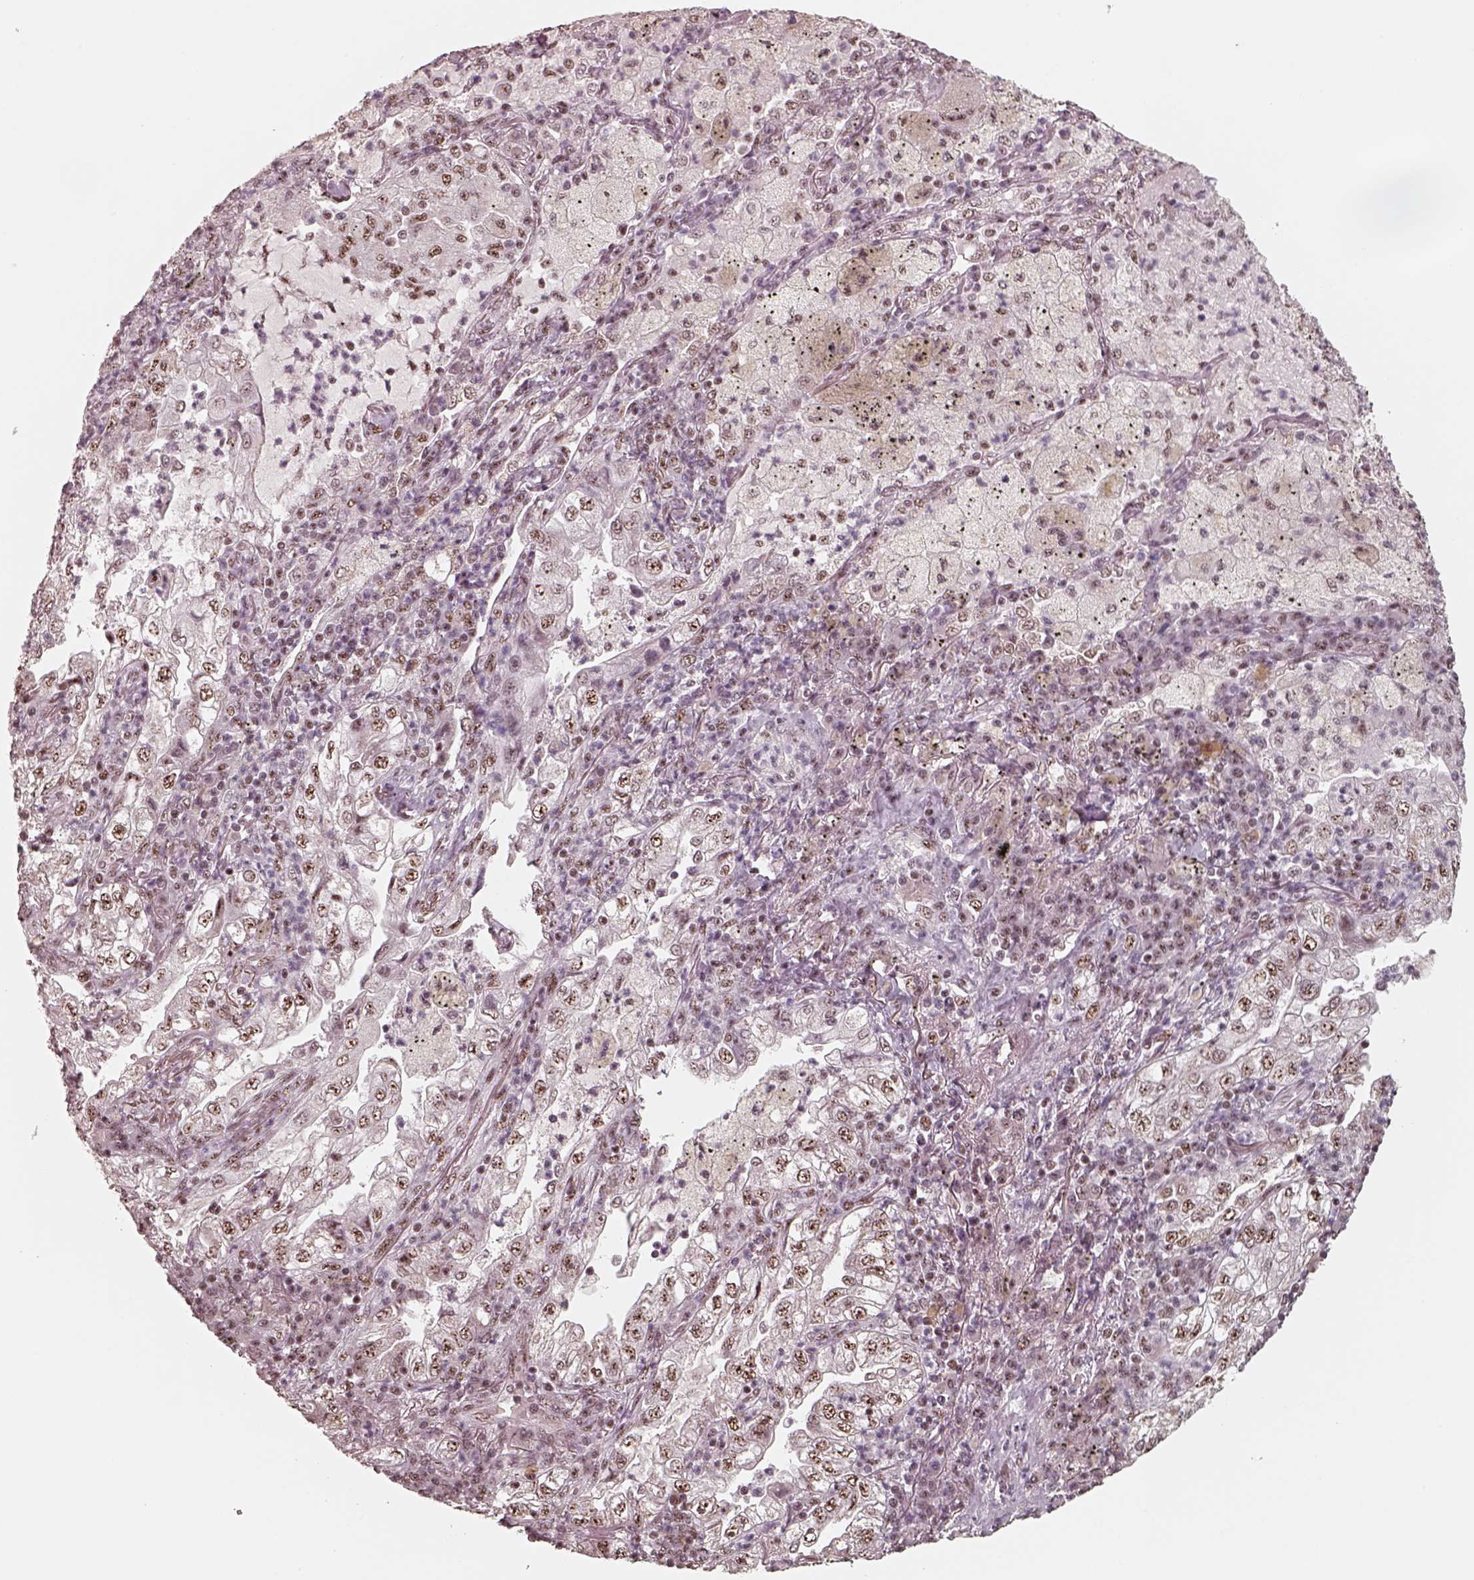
{"staining": {"intensity": "moderate", "quantity": ">75%", "location": "nuclear"}, "tissue": "lung cancer", "cell_type": "Tumor cells", "image_type": "cancer", "snomed": [{"axis": "morphology", "description": "Adenocarcinoma, NOS"}, {"axis": "topography", "description": "Lung"}], "caption": "Immunohistochemistry of adenocarcinoma (lung) reveals medium levels of moderate nuclear expression in approximately >75% of tumor cells.", "gene": "ATXN7L3", "patient": {"sex": "female", "age": 73}}